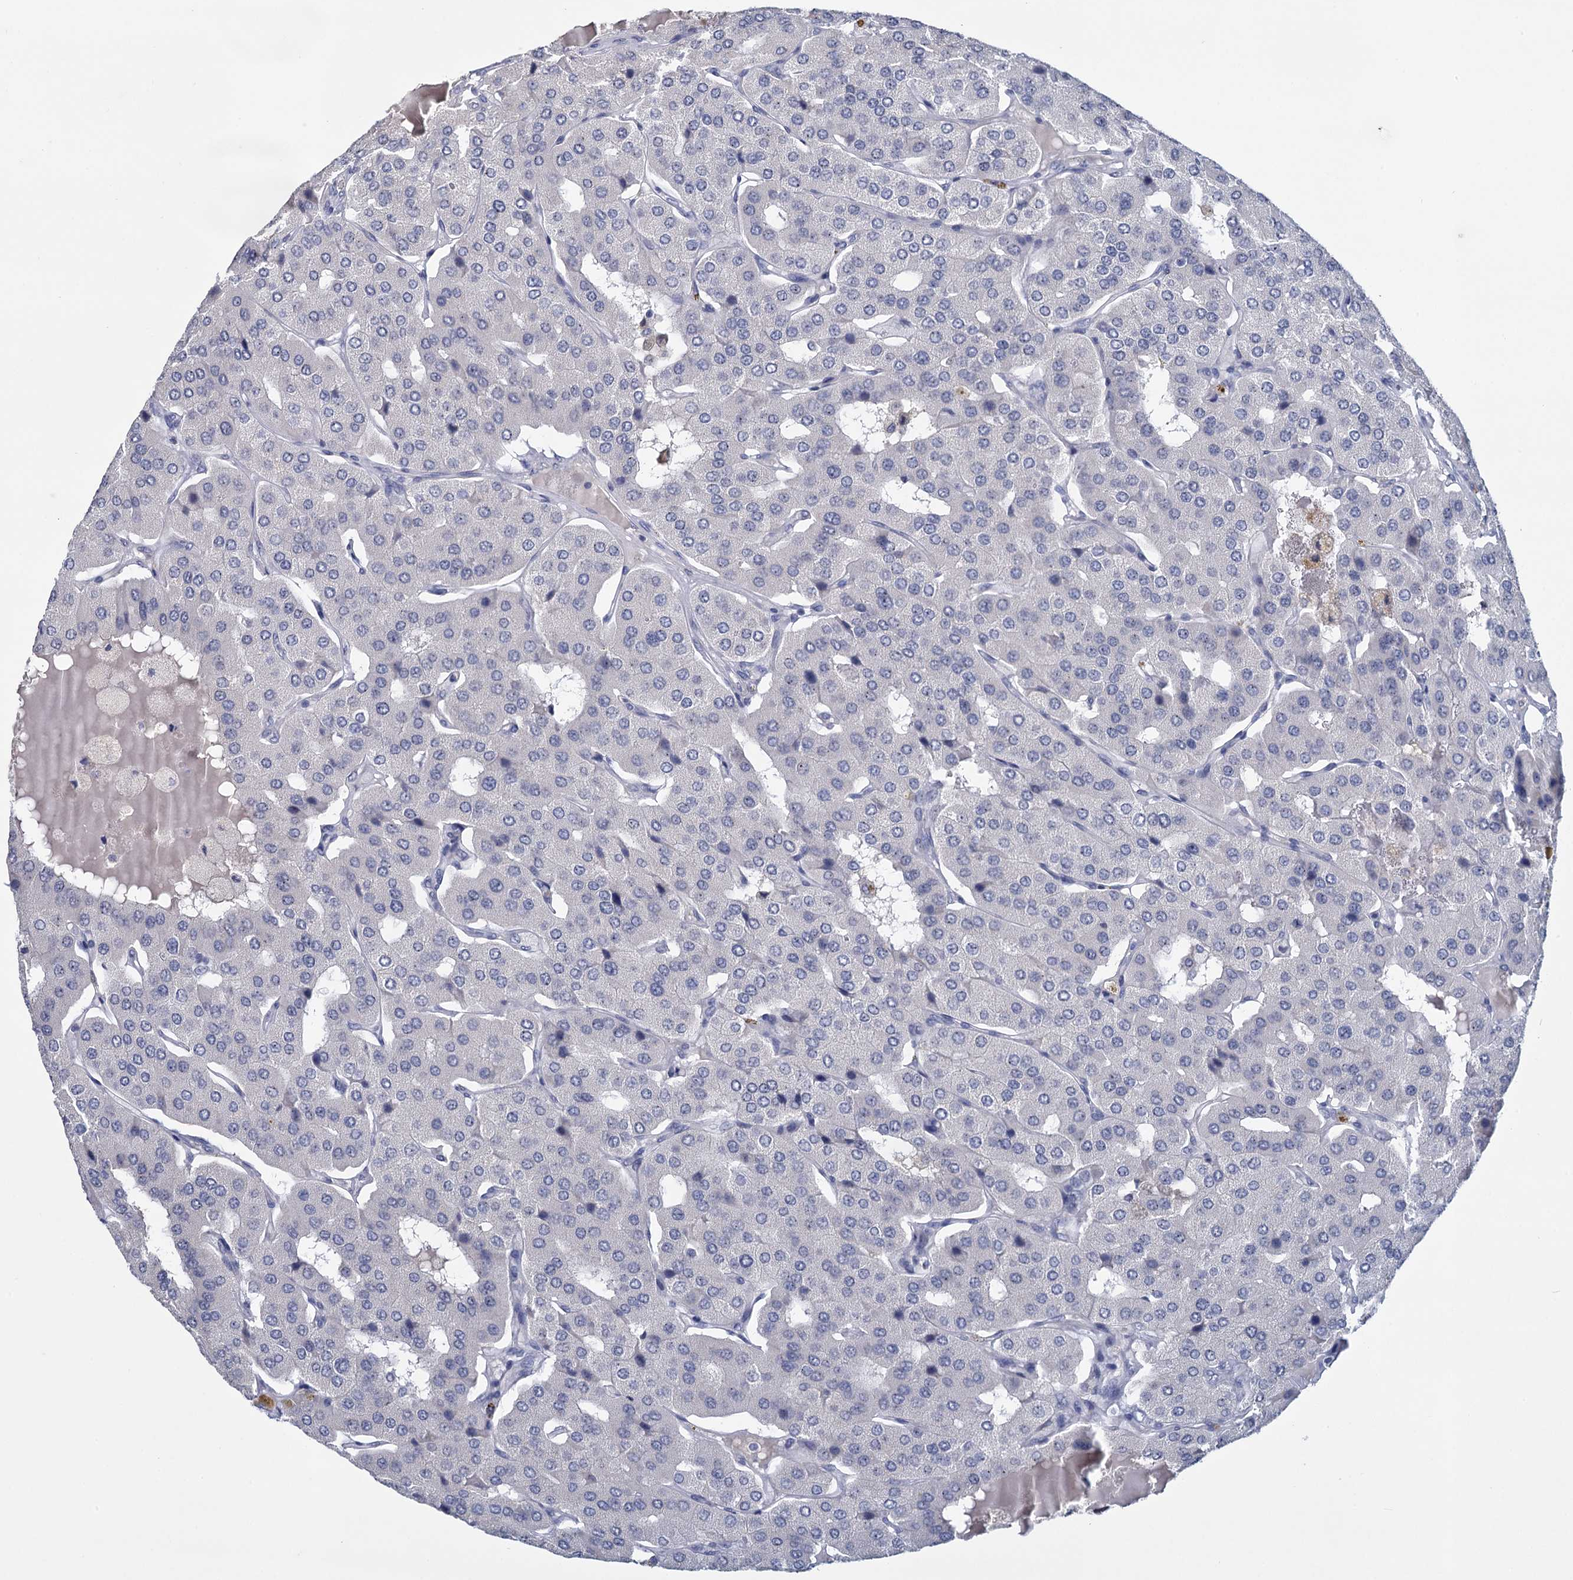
{"staining": {"intensity": "negative", "quantity": "none", "location": "none"}, "tissue": "parathyroid gland", "cell_type": "Glandular cells", "image_type": "normal", "snomed": [{"axis": "morphology", "description": "Normal tissue, NOS"}, {"axis": "morphology", "description": "Adenoma, NOS"}, {"axis": "topography", "description": "Parathyroid gland"}], "caption": "High magnification brightfield microscopy of unremarkable parathyroid gland stained with DAB (brown) and counterstained with hematoxylin (blue): glandular cells show no significant expression. (DAB (3,3'-diaminobenzidine) IHC with hematoxylin counter stain).", "gene": "SFN", "patient": {"sex": "female", "age": 86}}